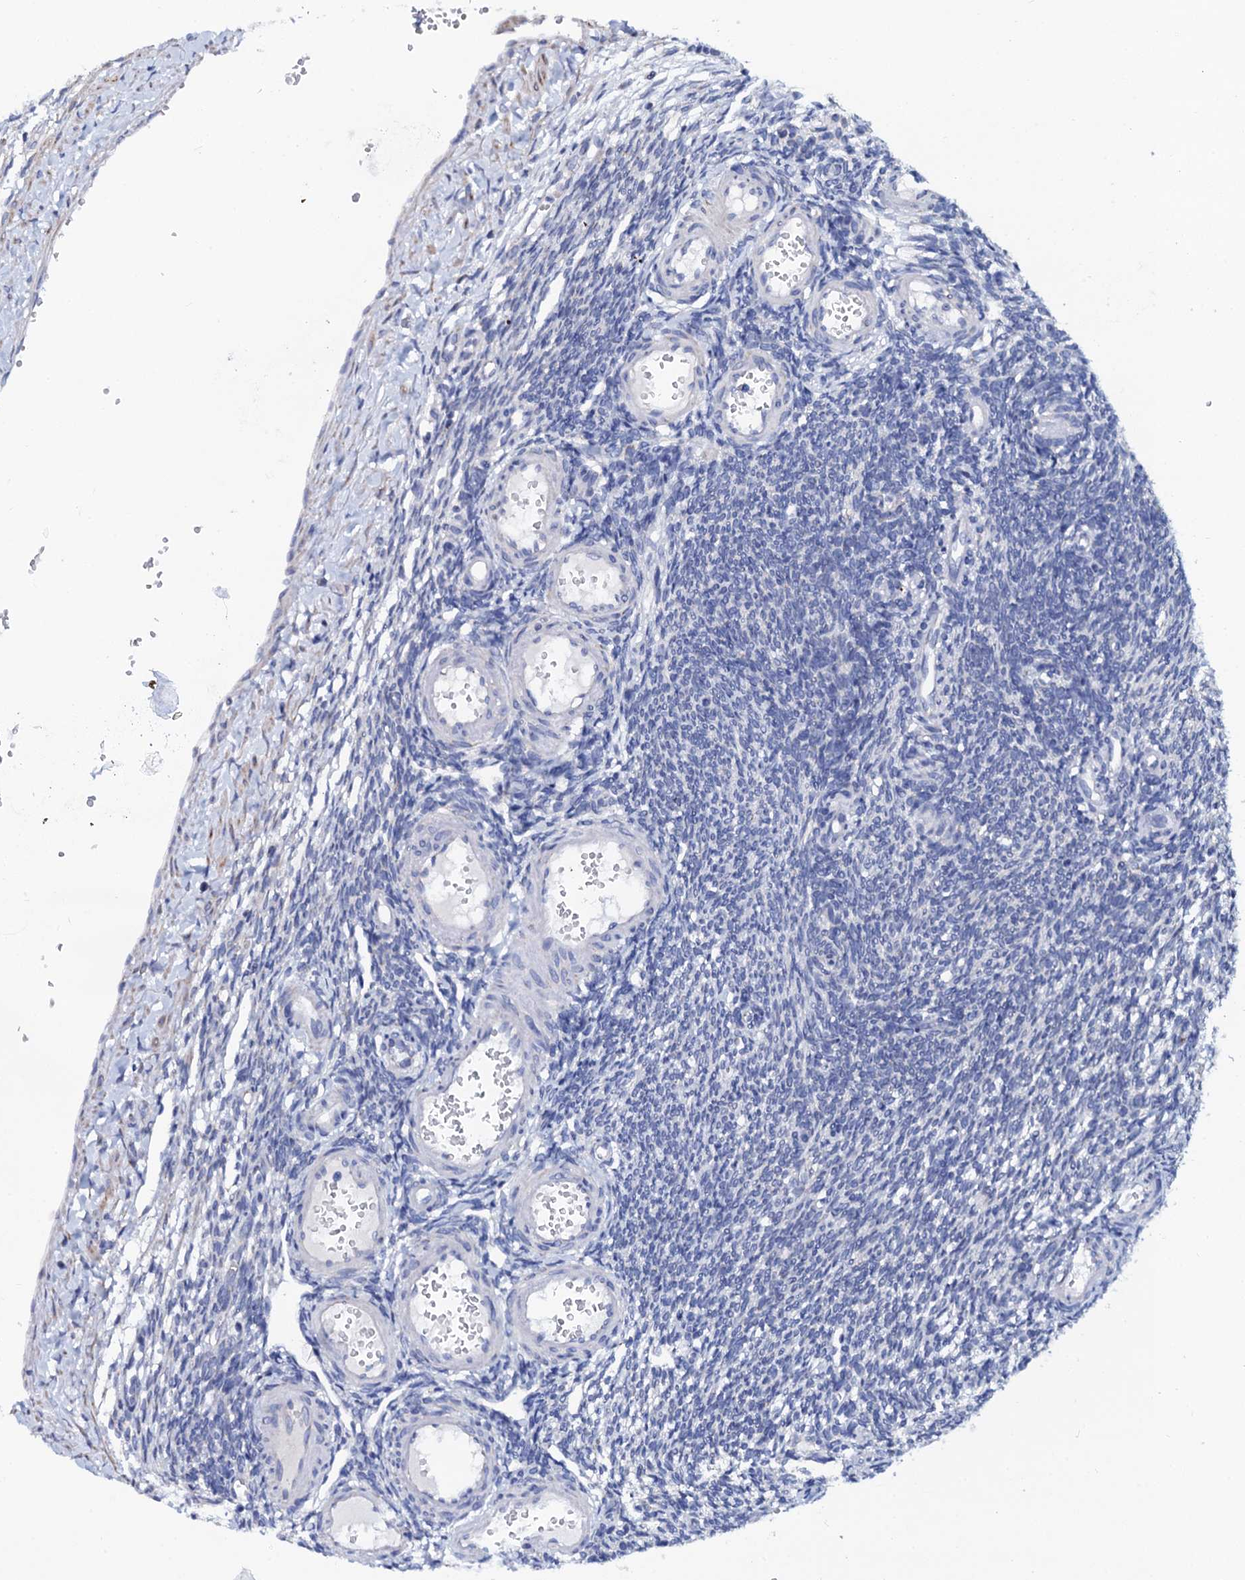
{"staining": {"intensity": "negative", "quantity": "none", "location": "none"}, "tissue": "ovary", "cell_type": "Ovarian stroma cells", "image_type": "normal", "snomed": [{"axis": "morphology", "description": "Normal tissue, NOS"}, {"axis": "morphology", "description": "Cyst, NOS"}, {"axis": "topography", "description": "Ovary"}], "caption": "Immunohistochemistry (IHC) image of normal ovary: human ovary stained with DAB demonstrates no significant protein staining in ovarian stroma cells. The staining is performed using DAB brown chromogen with nuclei counter-stained in using hematoxylin.", "gene": "SLC37A4", "patient": {"sex": "female", "age": 33}}